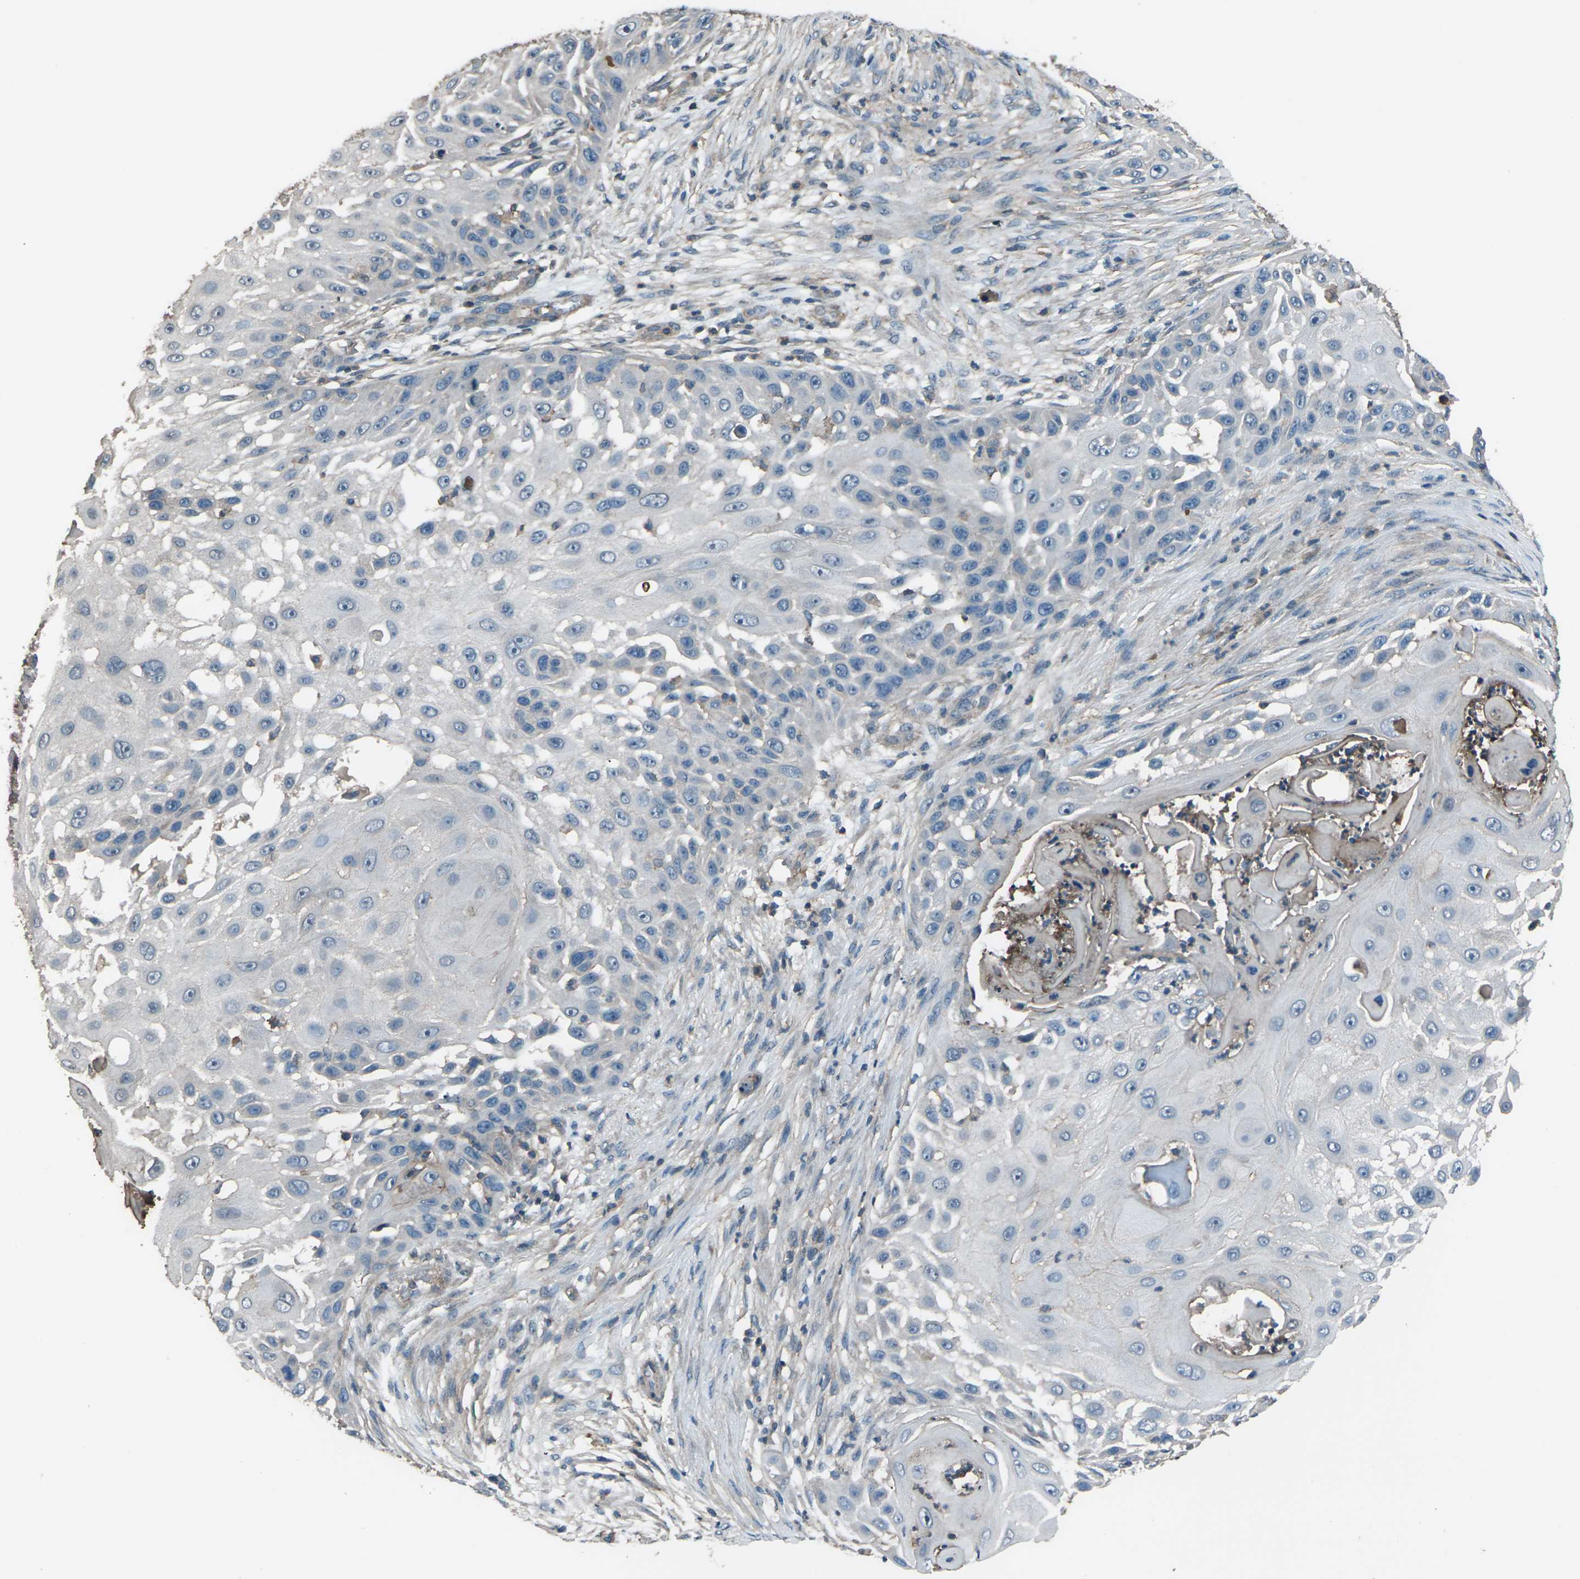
{"staining": {"intensity": "negative", "quantity": "none", "location": "none"}, "tissue": "skin cancer", "cell_type": "Tumor cells", "image_type": "cancer", "snomed": [{"axis": "morphology", "description": "Squamous cell carcinoma, NOS"}, {"axis": "topography", "description": "Skin"}], "caption": "A high-resolution histopathology image shows IHC staining of skin cancer (squamous cell carcinoma), which displays no significant staining in tumor cells.", "gene": "CMTM4", "patient": {"sex": "female", "age": 44}}